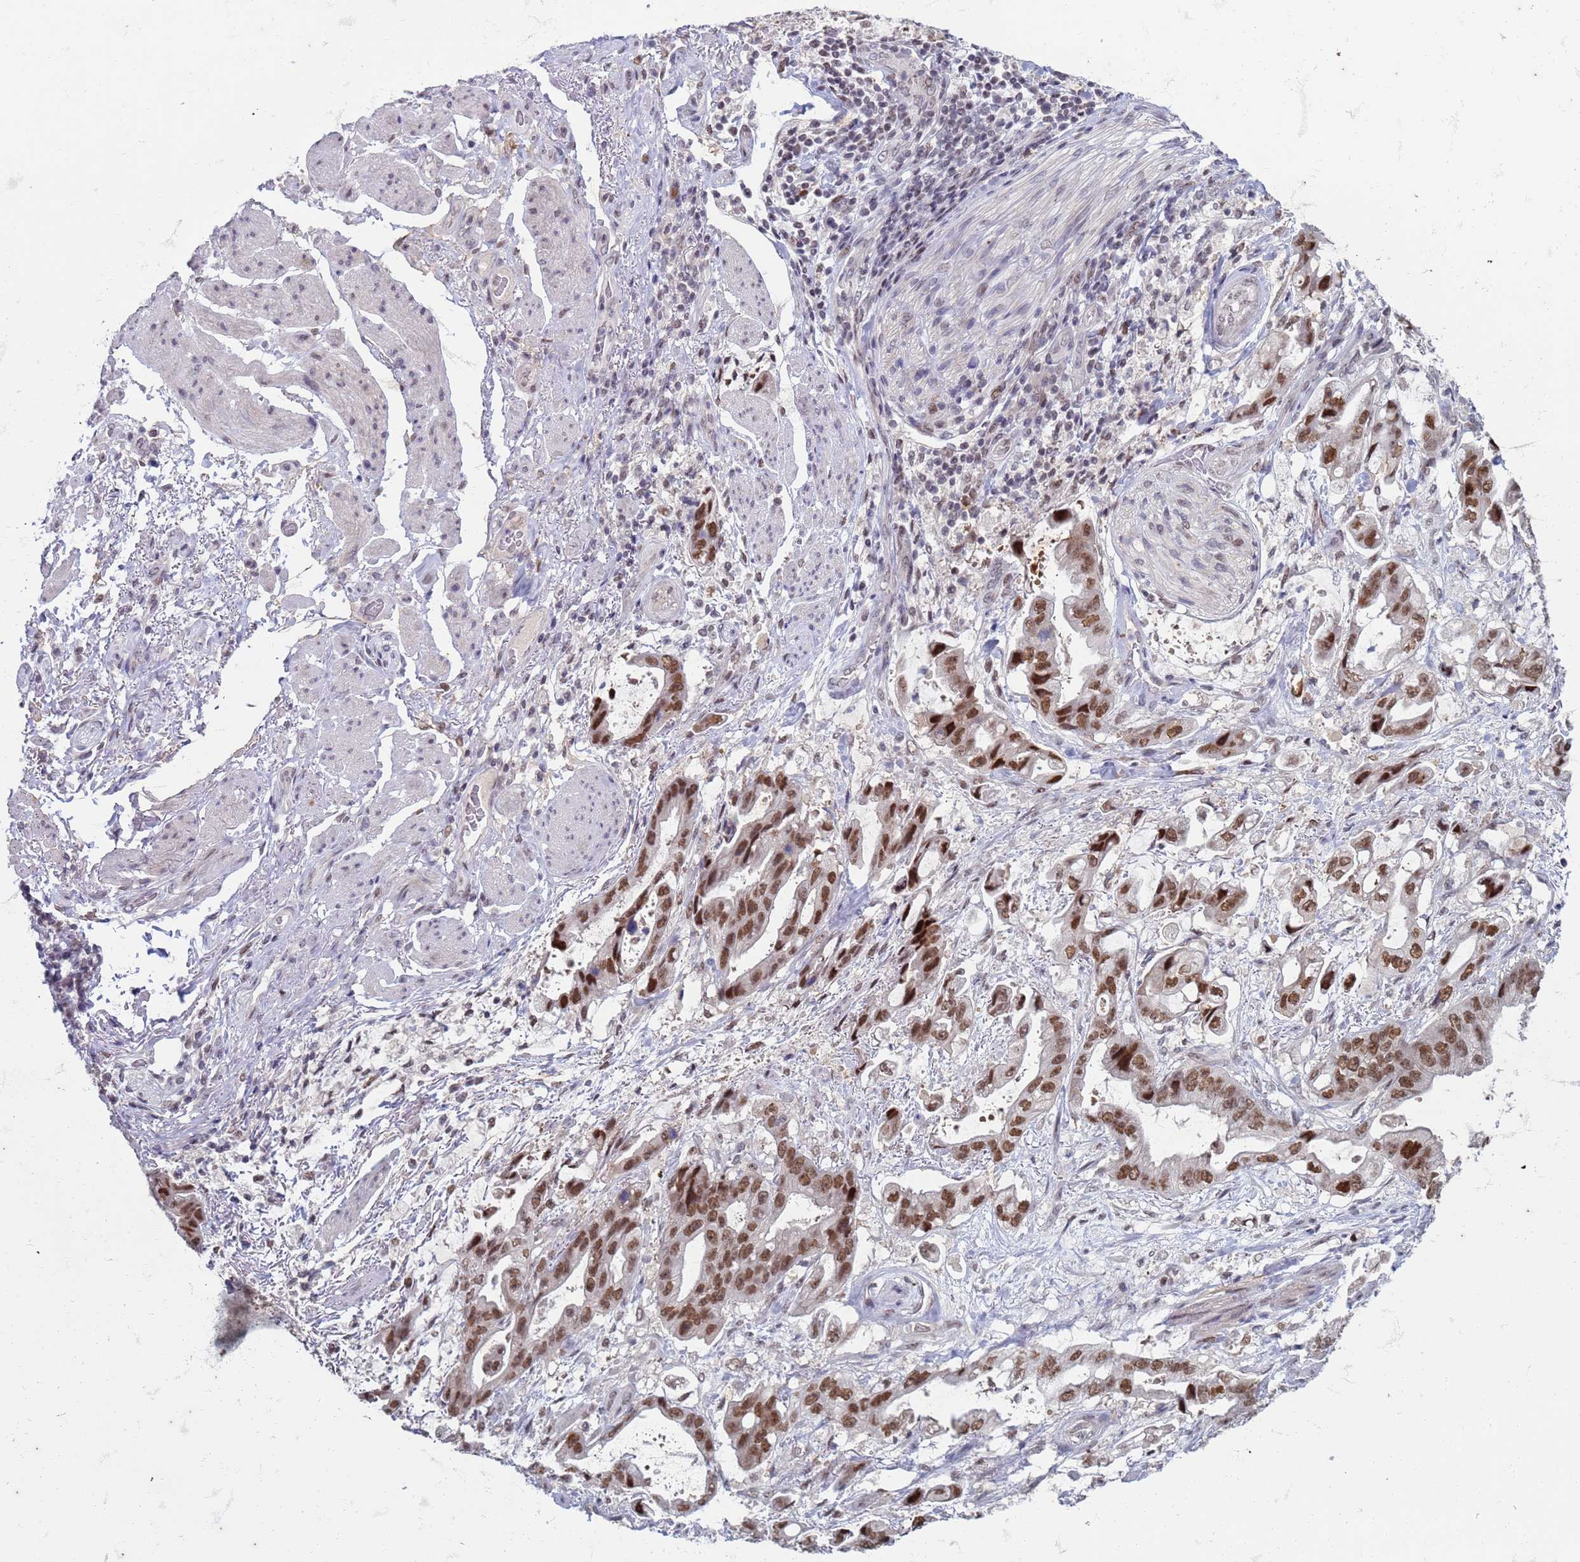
{"staining": {"intensity": "moderate", "quantity": ">75%", "location": "nuclear"}, "tissue": "stomach cancer", "cell_type": "Tumor cells", "image_type": "cancer", "snomed": [{"axis": "morphology", "description": "Adenocarcinoma, NOS"}, {"axis": "topography", "description": "Stomach"}], "caption": "Human stomach cancer (adenocarcinoma) stained for a protein (brown) exhibits moderate nuclear positive expression in about >75% of tumor cells.", "gene": "TRMT6", "patient": {"sex": "male", "age": 62}}